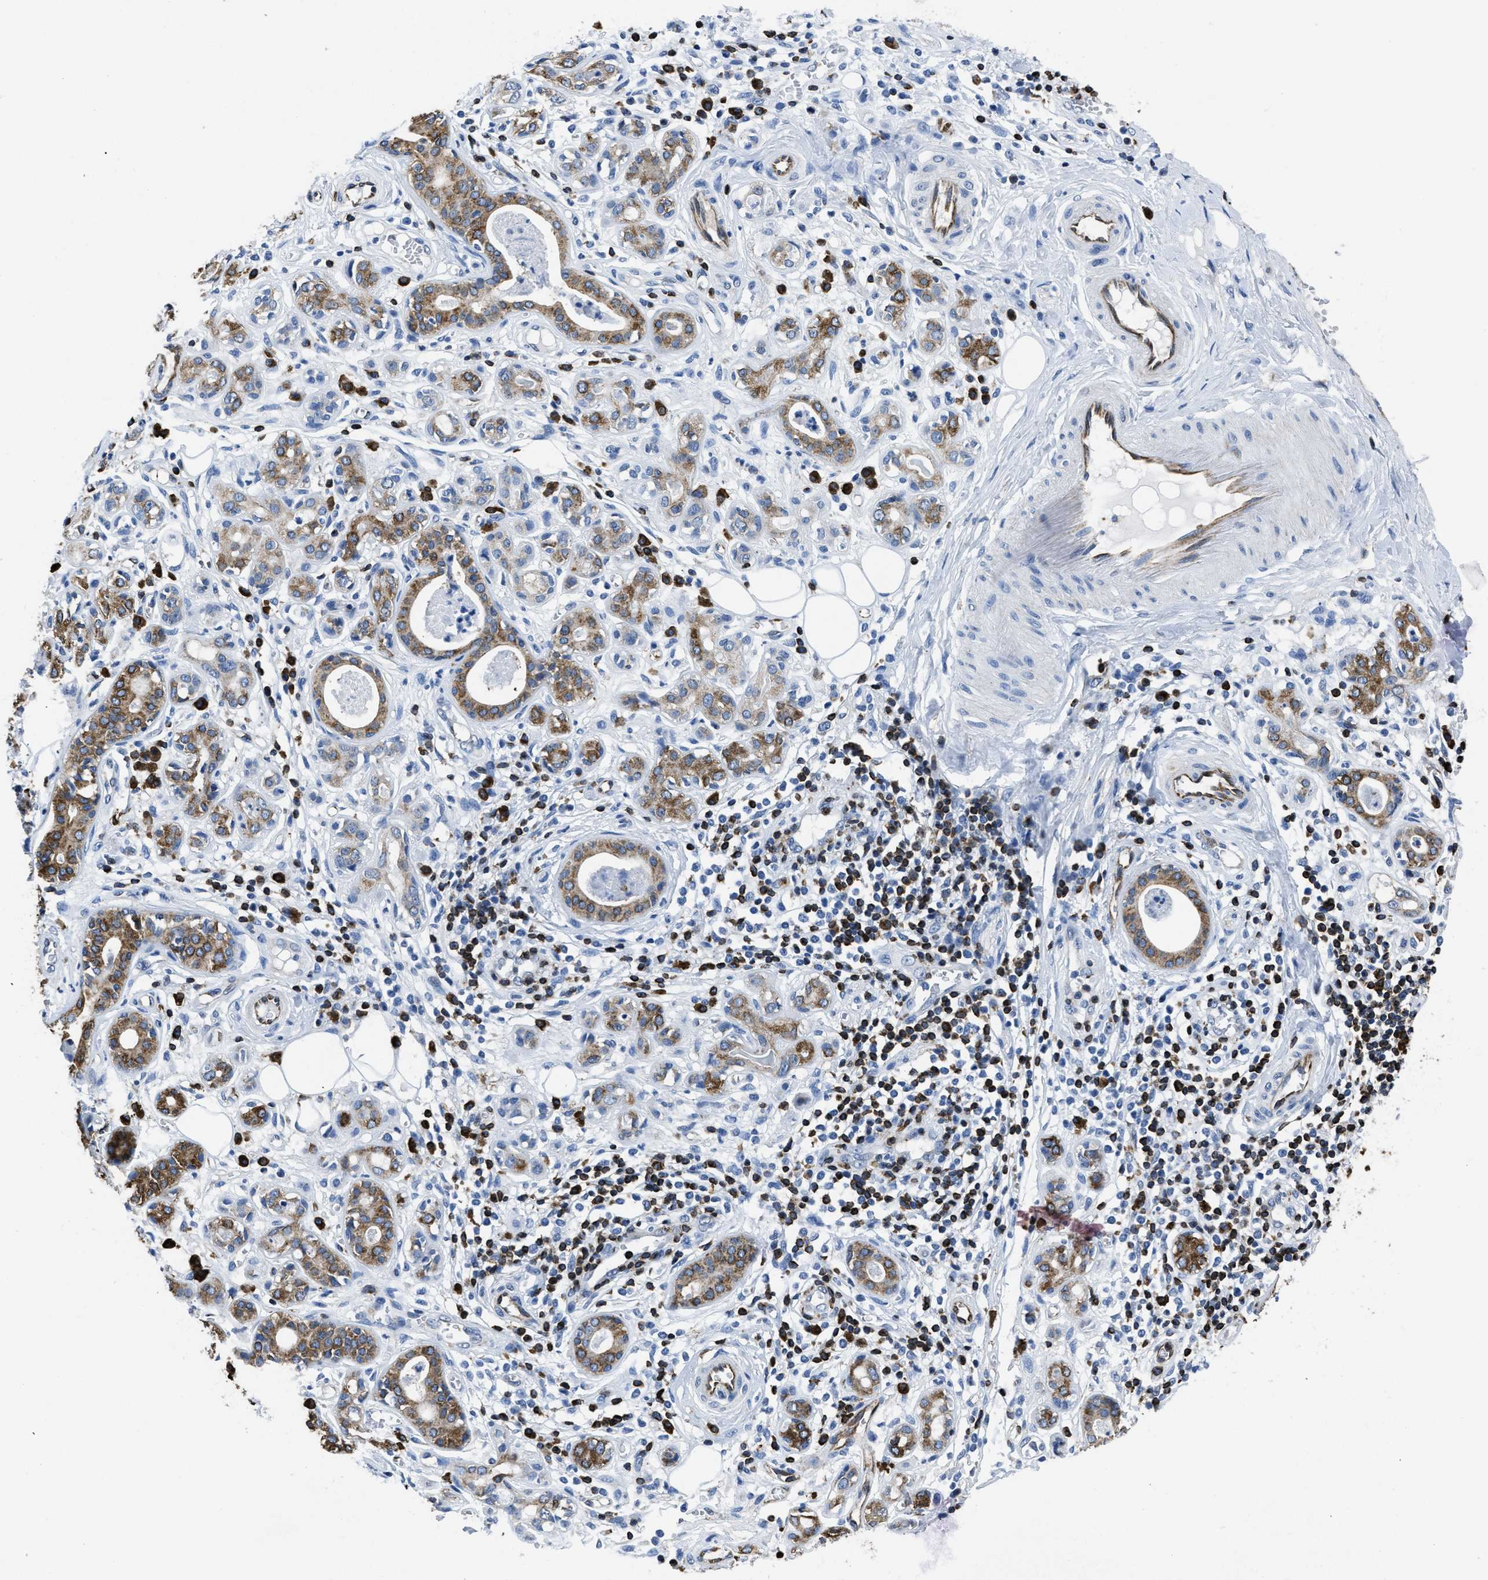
{"staining": {"intensity": "negative", "quantity": "none", "location": "none"}, "tissue": "adipose tissue", "cell_type": "Adipocytes", "image_type": "normal", "snomed": [{"axis": "morphology", "description": "Normal tissue, NOS"}, {"axis": "morphology", "description": "Inflammation, NOS"}, {"axis": "topography", "description": "Salivary gland"}, {"axis": "topography", "description": "Peripheral nerve tissue"}], "caption": "IHC histopathology image of unremarkable adipose tissue stained for a protein (brown), which exhibits no staining in adipocytes.", "gene": "ITGA3", "patient": {"sex": "female", "age": 75}}